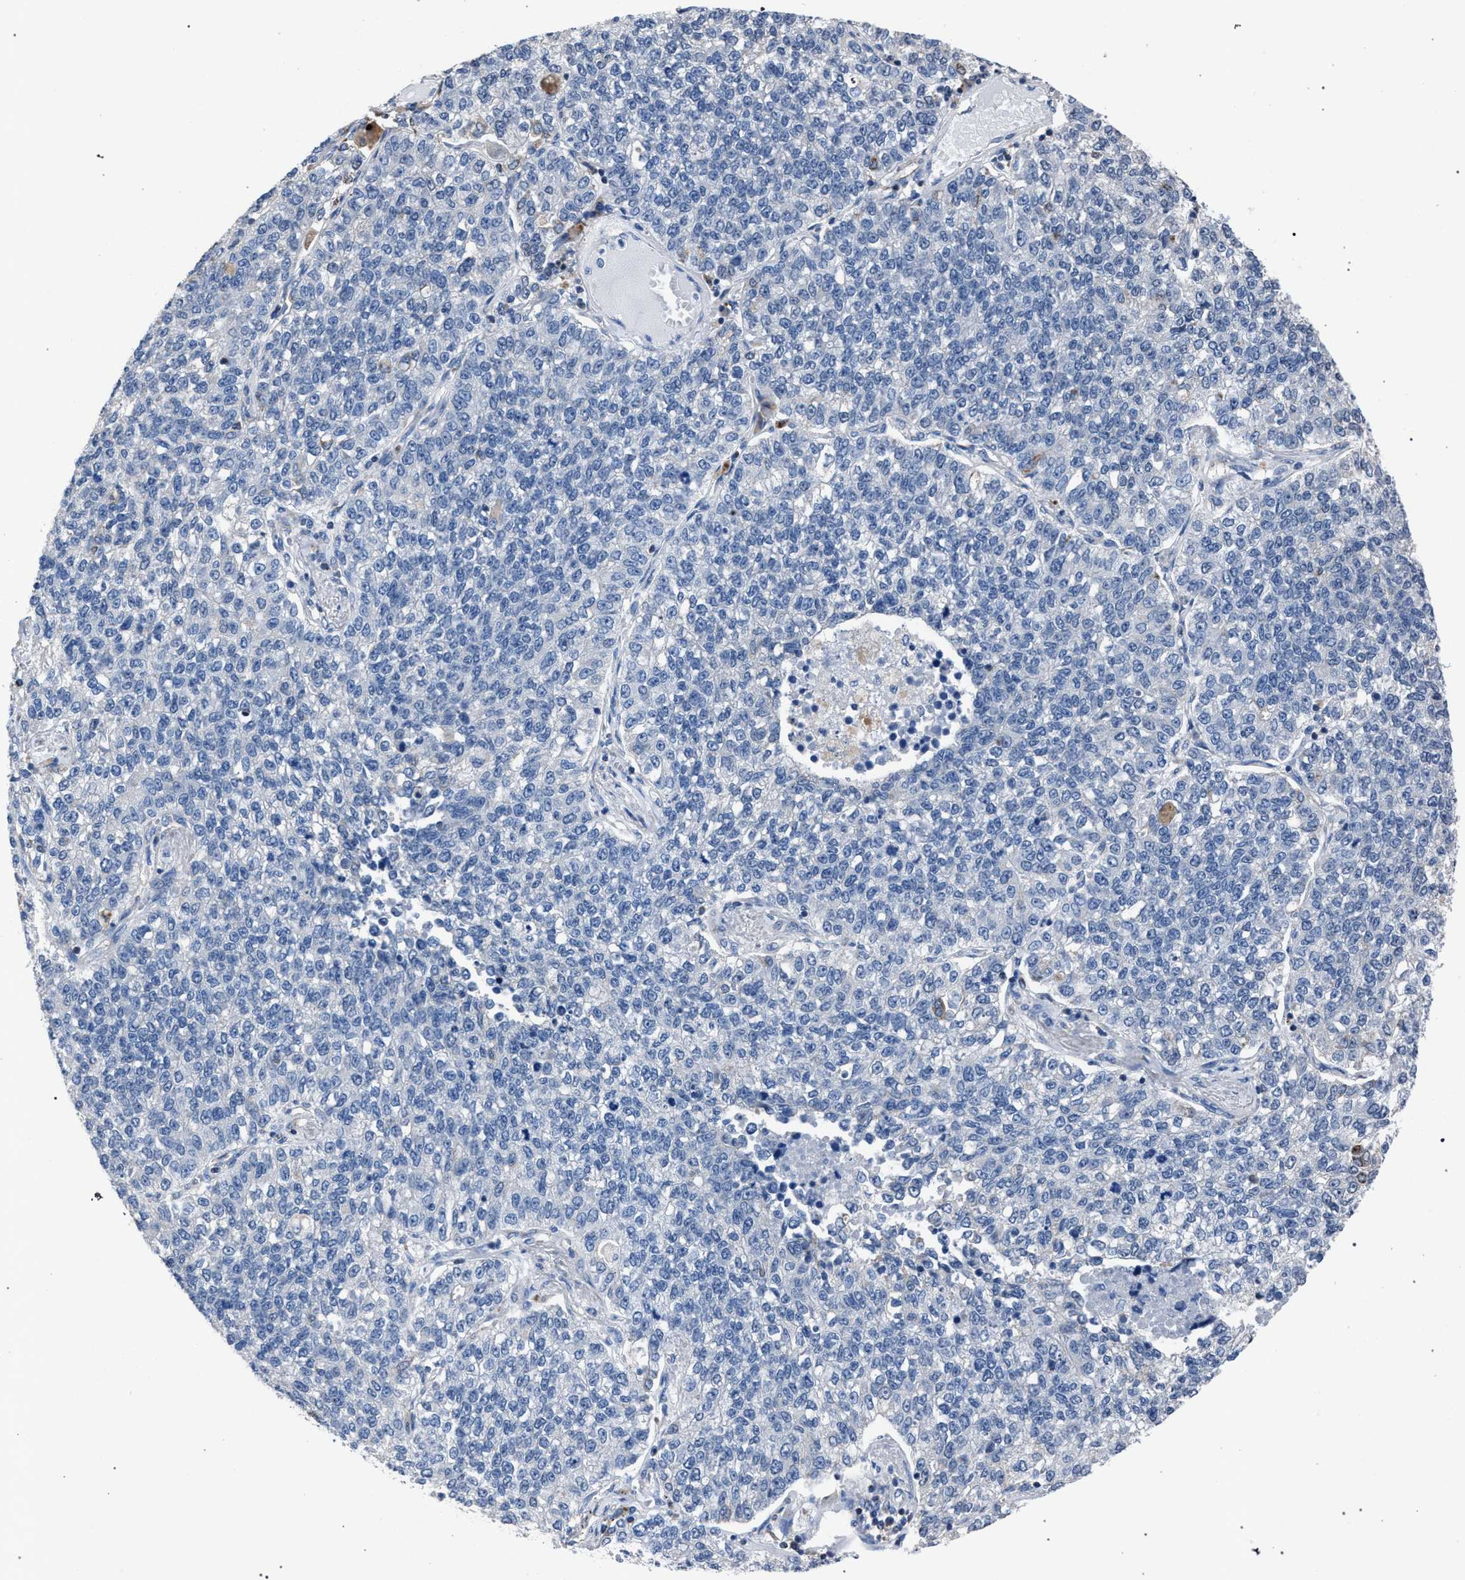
{"staining": {"intensity": "negative", "quantity": "none", "location": "none"}, "tissue": "lung cancer", "cell_type": "Tumor cells", "image_type": "cancer", "snomed": [{"axis": "morphology", "description": "Adenocarcinoma, NOS"}, {"axis": "topography", "description": "Lung"}], "caption": "Immunohistochemistry (IHC) of adenocarcinoma (lung) exhibits no staining in tumor cells.", "gene": "CRYZ", "patient": {"sex": "male", "age": 49}}